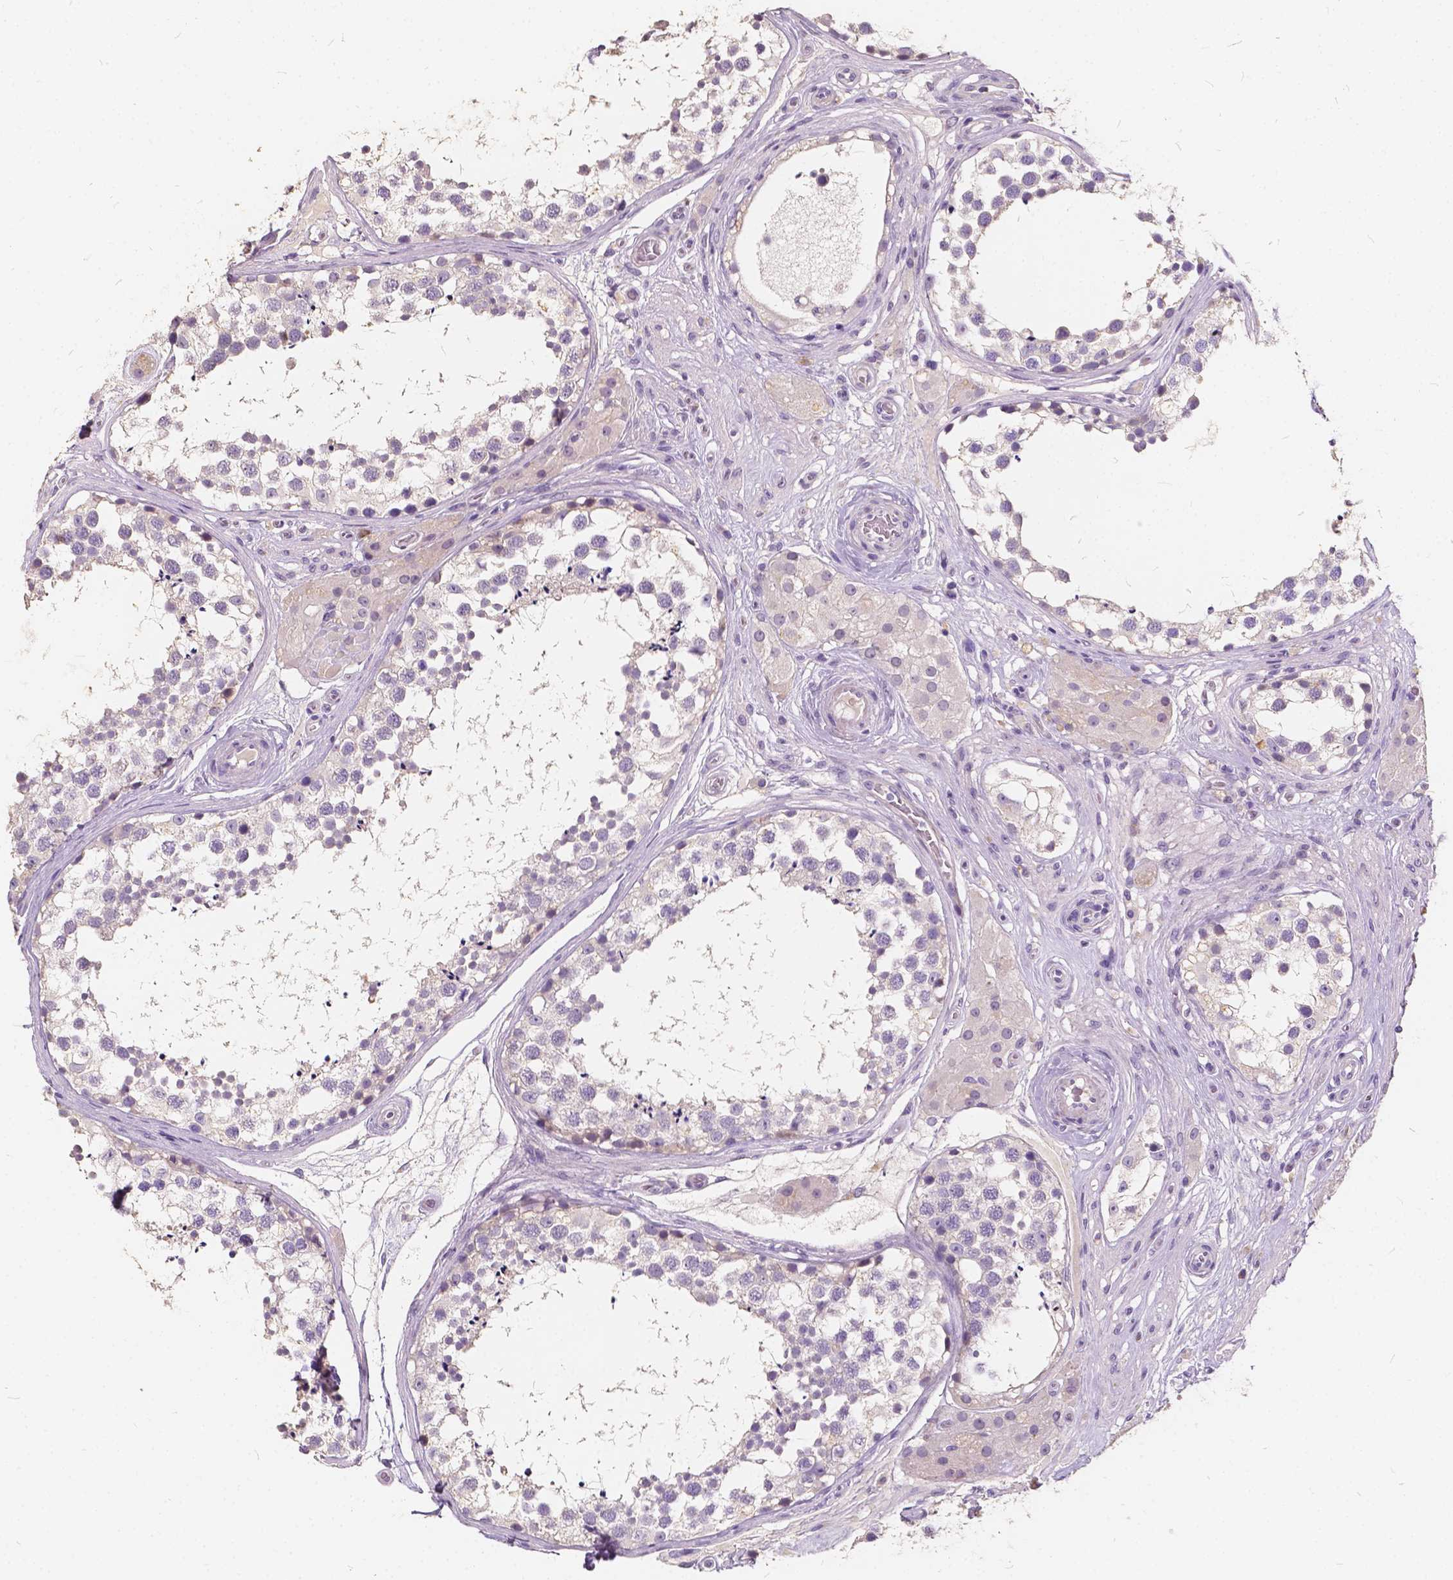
{"staining": {"intensity": "weak", "quantity": "<25%", "location": "cytoplasmic/membranous"}, "tissue": "testis", "cell_type": "Cells in seminiferous ducts", "image_type": "normal", "snomed": [{"axis": "morphology", "description": "Normal tissue, NOS"}, {"axis": "morphology", "description": "Seminoma, NOS"}, {"axis": "topography", "description": "Testis"}], "caption": "A photomicrograph of testis stained for a protein shows no brown staining in cells in seminiferous ducts.", "gene": "SLC7A8", "patient": {"sex": "male", "age": 65}}